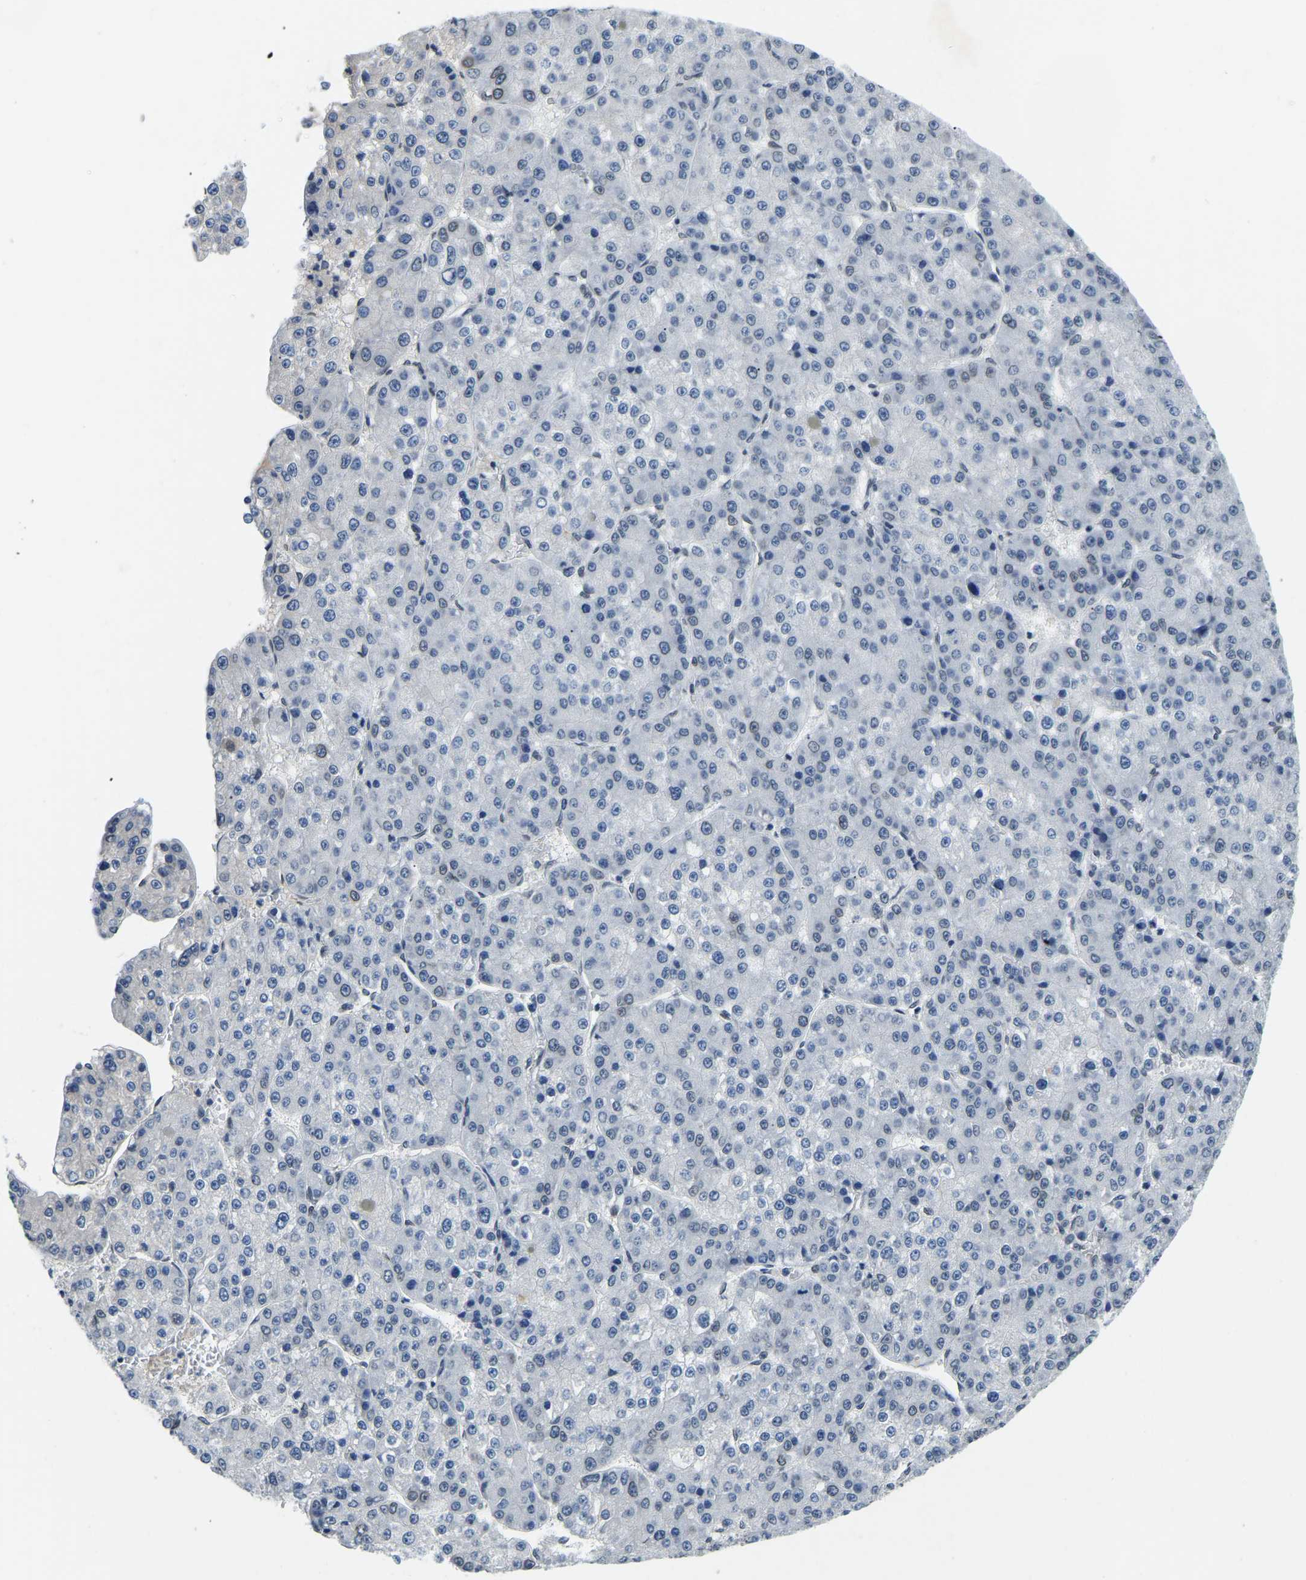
{"staining": {"intensity": "negative", "quantity": "none", "location": "none"}, "tissue": "liver cancer", "cell_type": "Tumor cells", "image_type": "cancer", "snomed": [{"axis": "morphology", "description": "Carcinoma, Hepatocellular, NOS"}, {"axis": "topography", "description": "Liver"}], "caption": "The micrograph demonstrates no staining of tumor cells in liver cancer.", "gene": "RANBP2", "patient": {"sex": "female", "age": 73}}